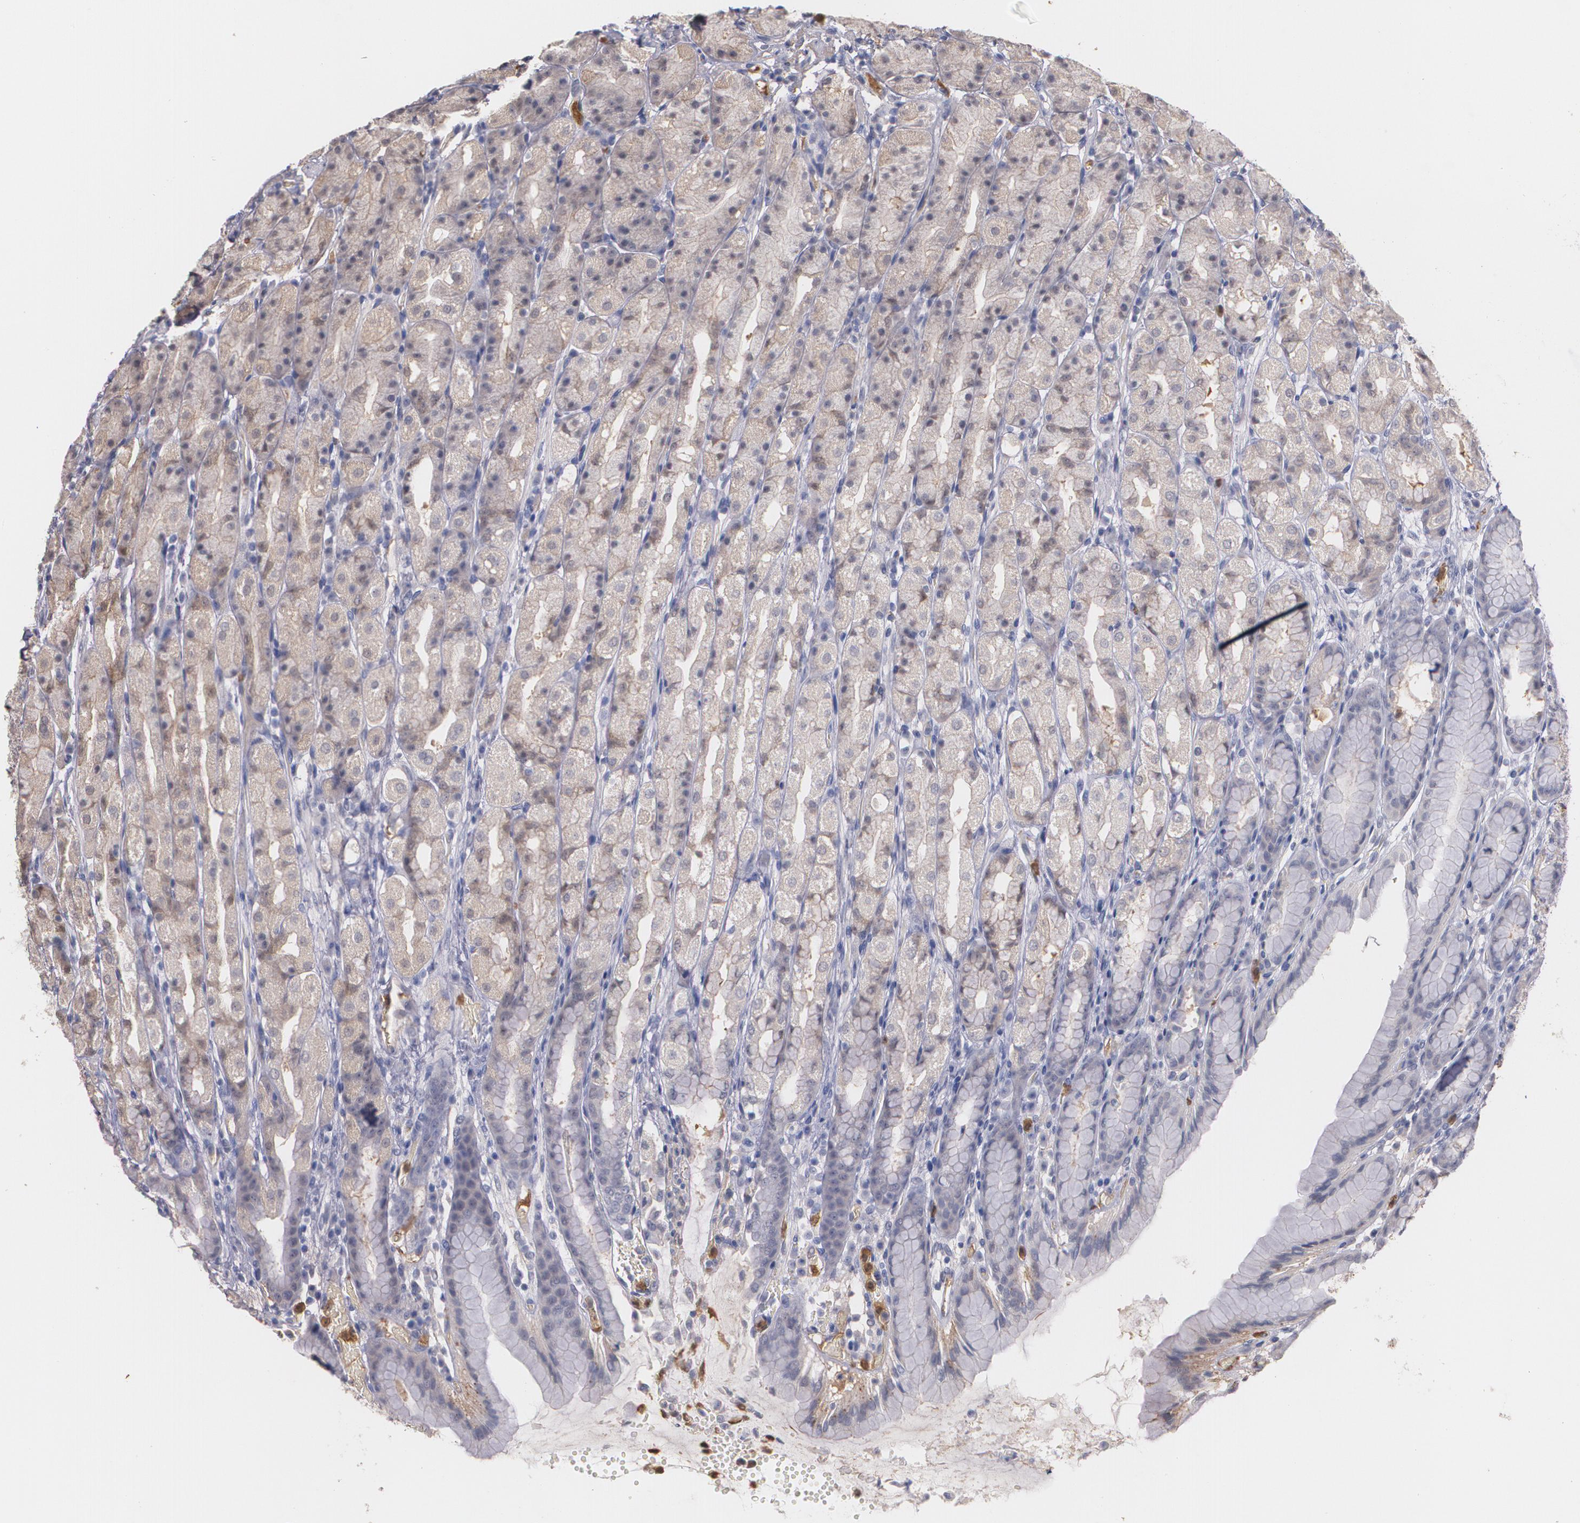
{"staining": {"intensity": "negative", "quantity": "none", "location": "none"}, "tissue": "stomach", "cell_type": "Glandular cells", "image_type": "normal", "snomed": [{"axis": "morphology", "description": "Normal tissue, NOS"}, {"axis": "topography", "description": "Stomach, upper"}], "caption": "High power microscopy micrograph of an IHC micrograph of normal stomach, revealing no significant expression in glandular cells. (IHC, brightfield microscopy, high magnification).", "gene": "PTS", "patient": {"sex": "male", "age": 68}}